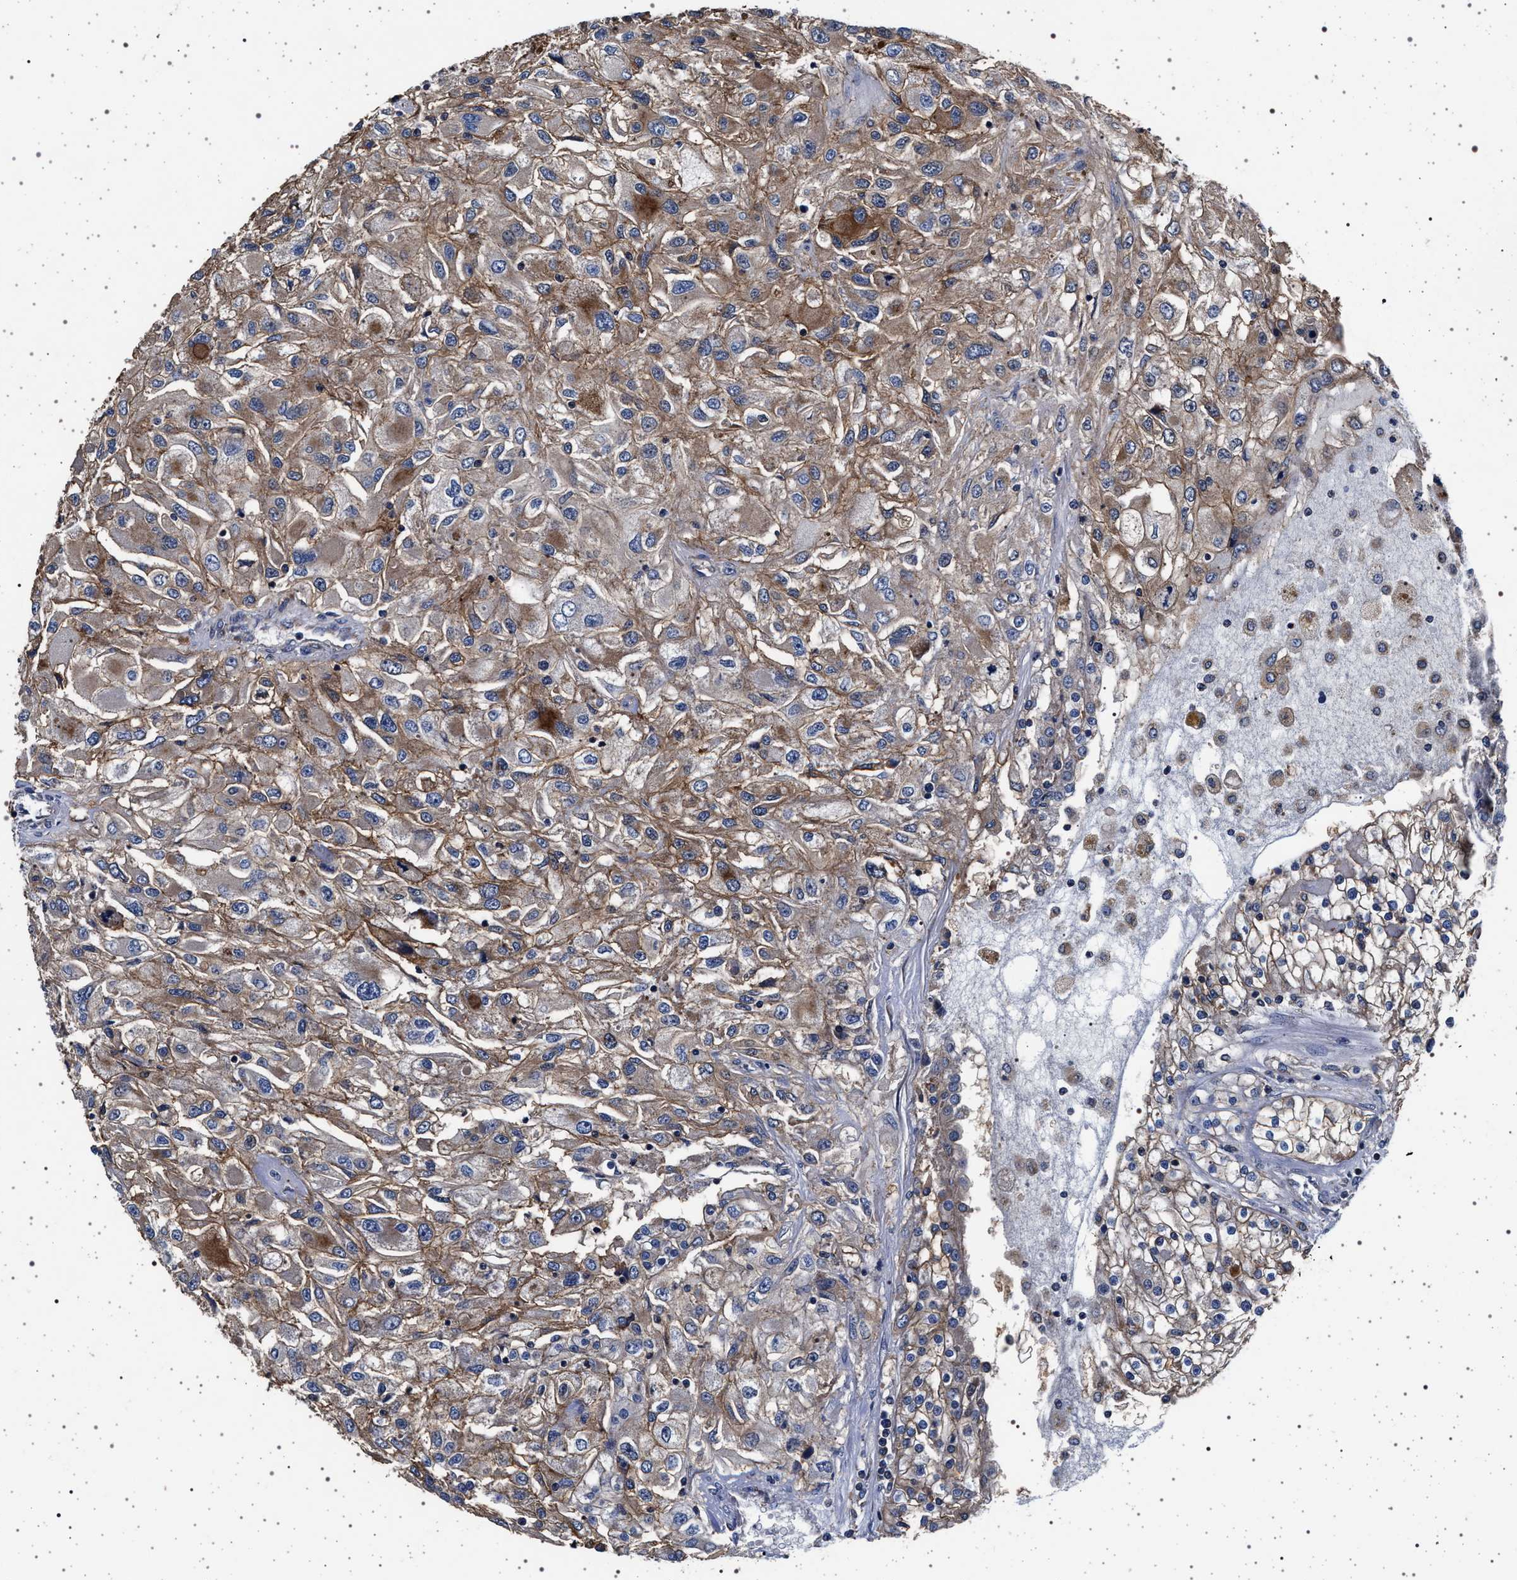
{"staining": {"intensity": "moderate", "quantity": ">75%", "location": "cytoplasmic/membranous"}, "tissue": "renal cancer", "cell_type": "Tumor cells", "image_type": "cancer", "snomed": [{"axis": "morphology", "description": "Adenocarcinoma, NOS"}, {"axis": "topography", "description": "Kidney"}], "caption": "Protein expression analysis of adenocarcinoma (renal) displays moderate cytoplasmic/membranous staining in about >75% of tumor cells.", "gene": "MAP3K2", "patient": {"sex": "female", "age": 52}}